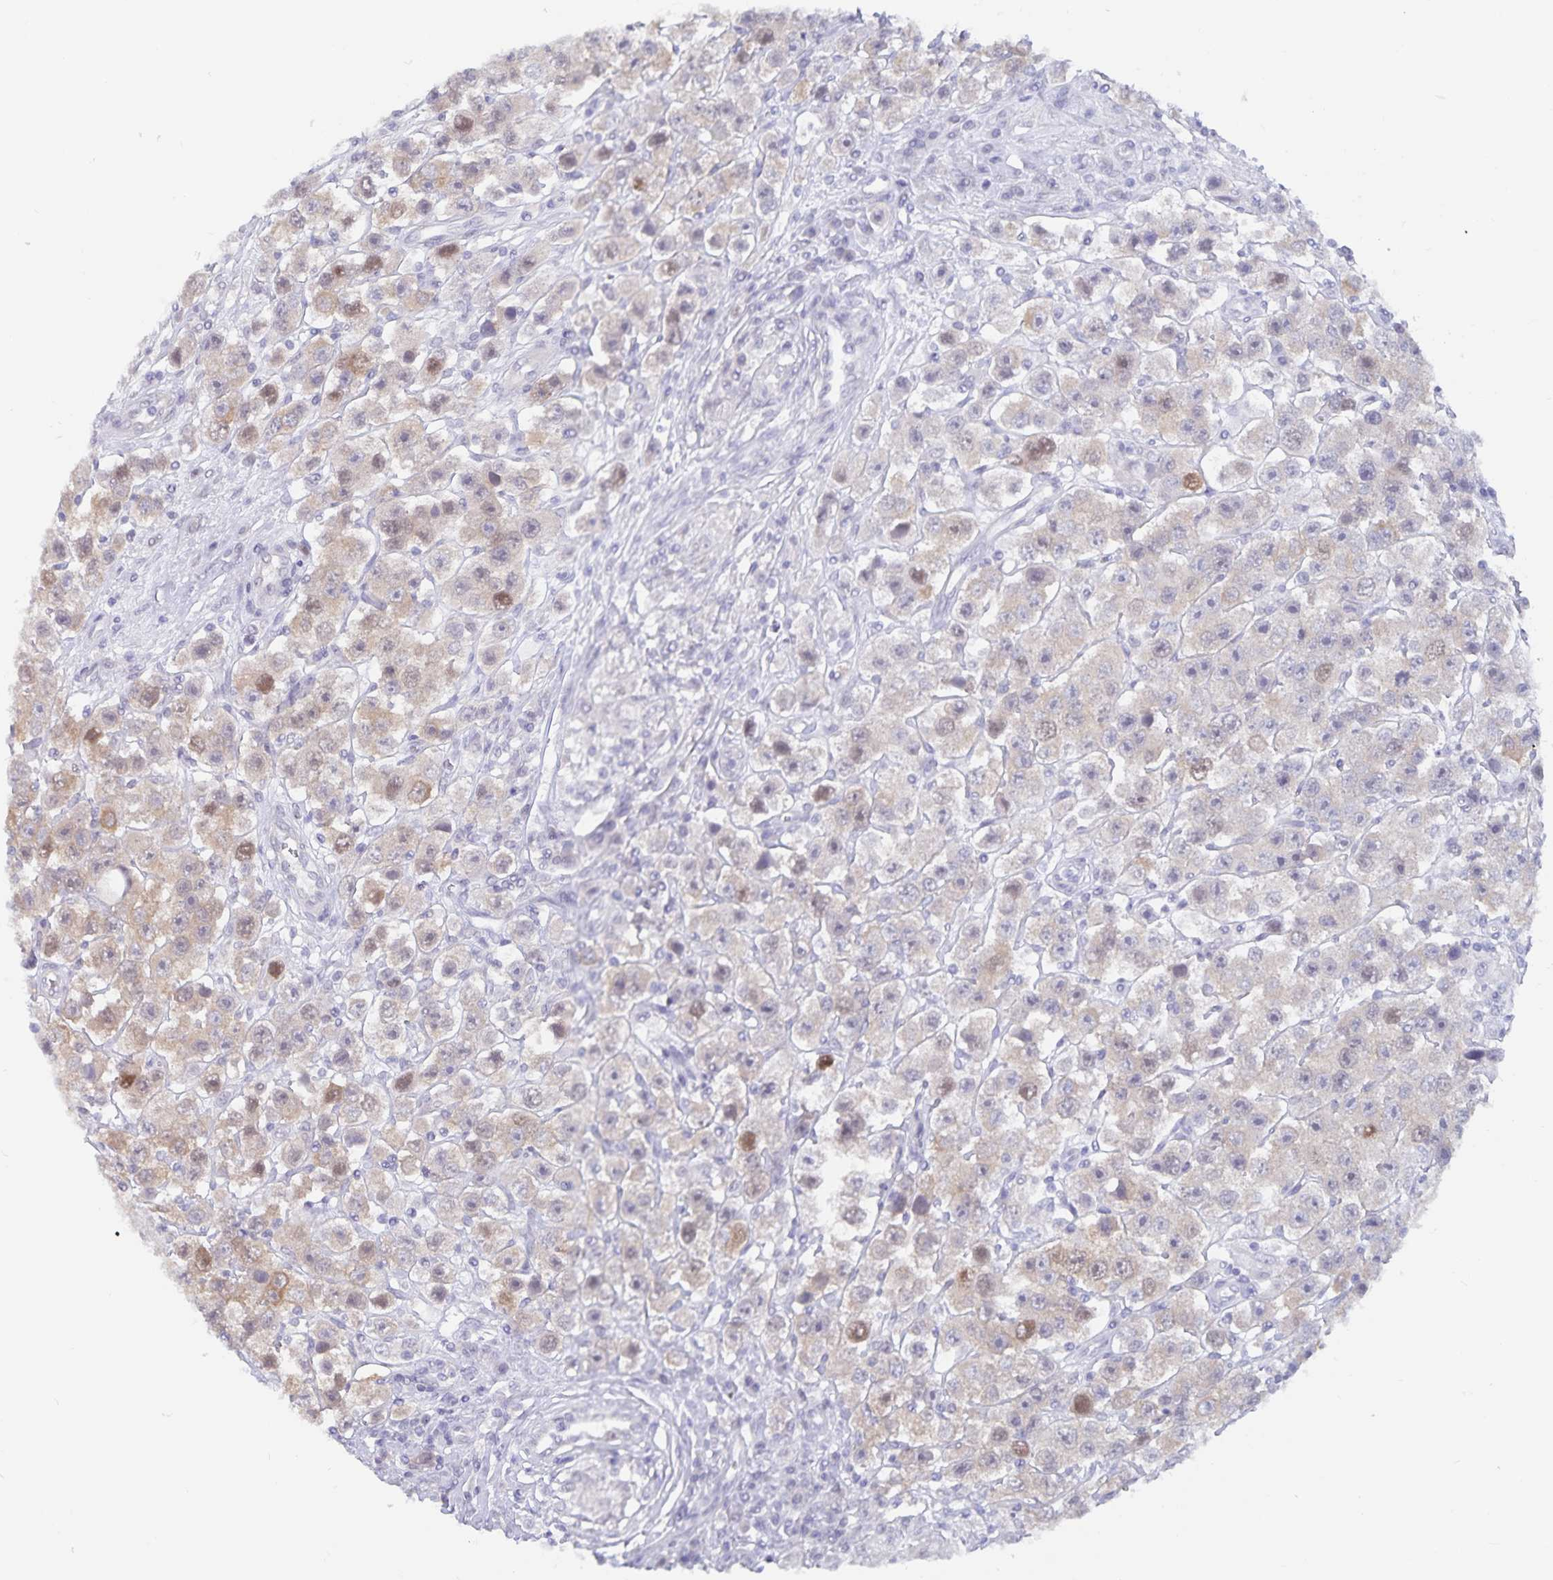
{"staining": {"intensity": "weak", "quantity": "25%-75%", "location": "cytoplasmic/membranous,nuclear"}, "tissue": "testis cancer", "cell_type": "Tumor cells", "image_type": "cancer", "snomed": [{"axis": "morphology", "description": "Seminoma, NOS"}, {"axis": "topography", "description": "Testis"}], "caption": "The immunohistochemical stain shows weak cytoplasmic/membranous and nuclear positivity in tumor cells of testis cancer (seminoma) tissue.", "gene": "BAG6", "patient": {"sex": "male", "age": 45}}